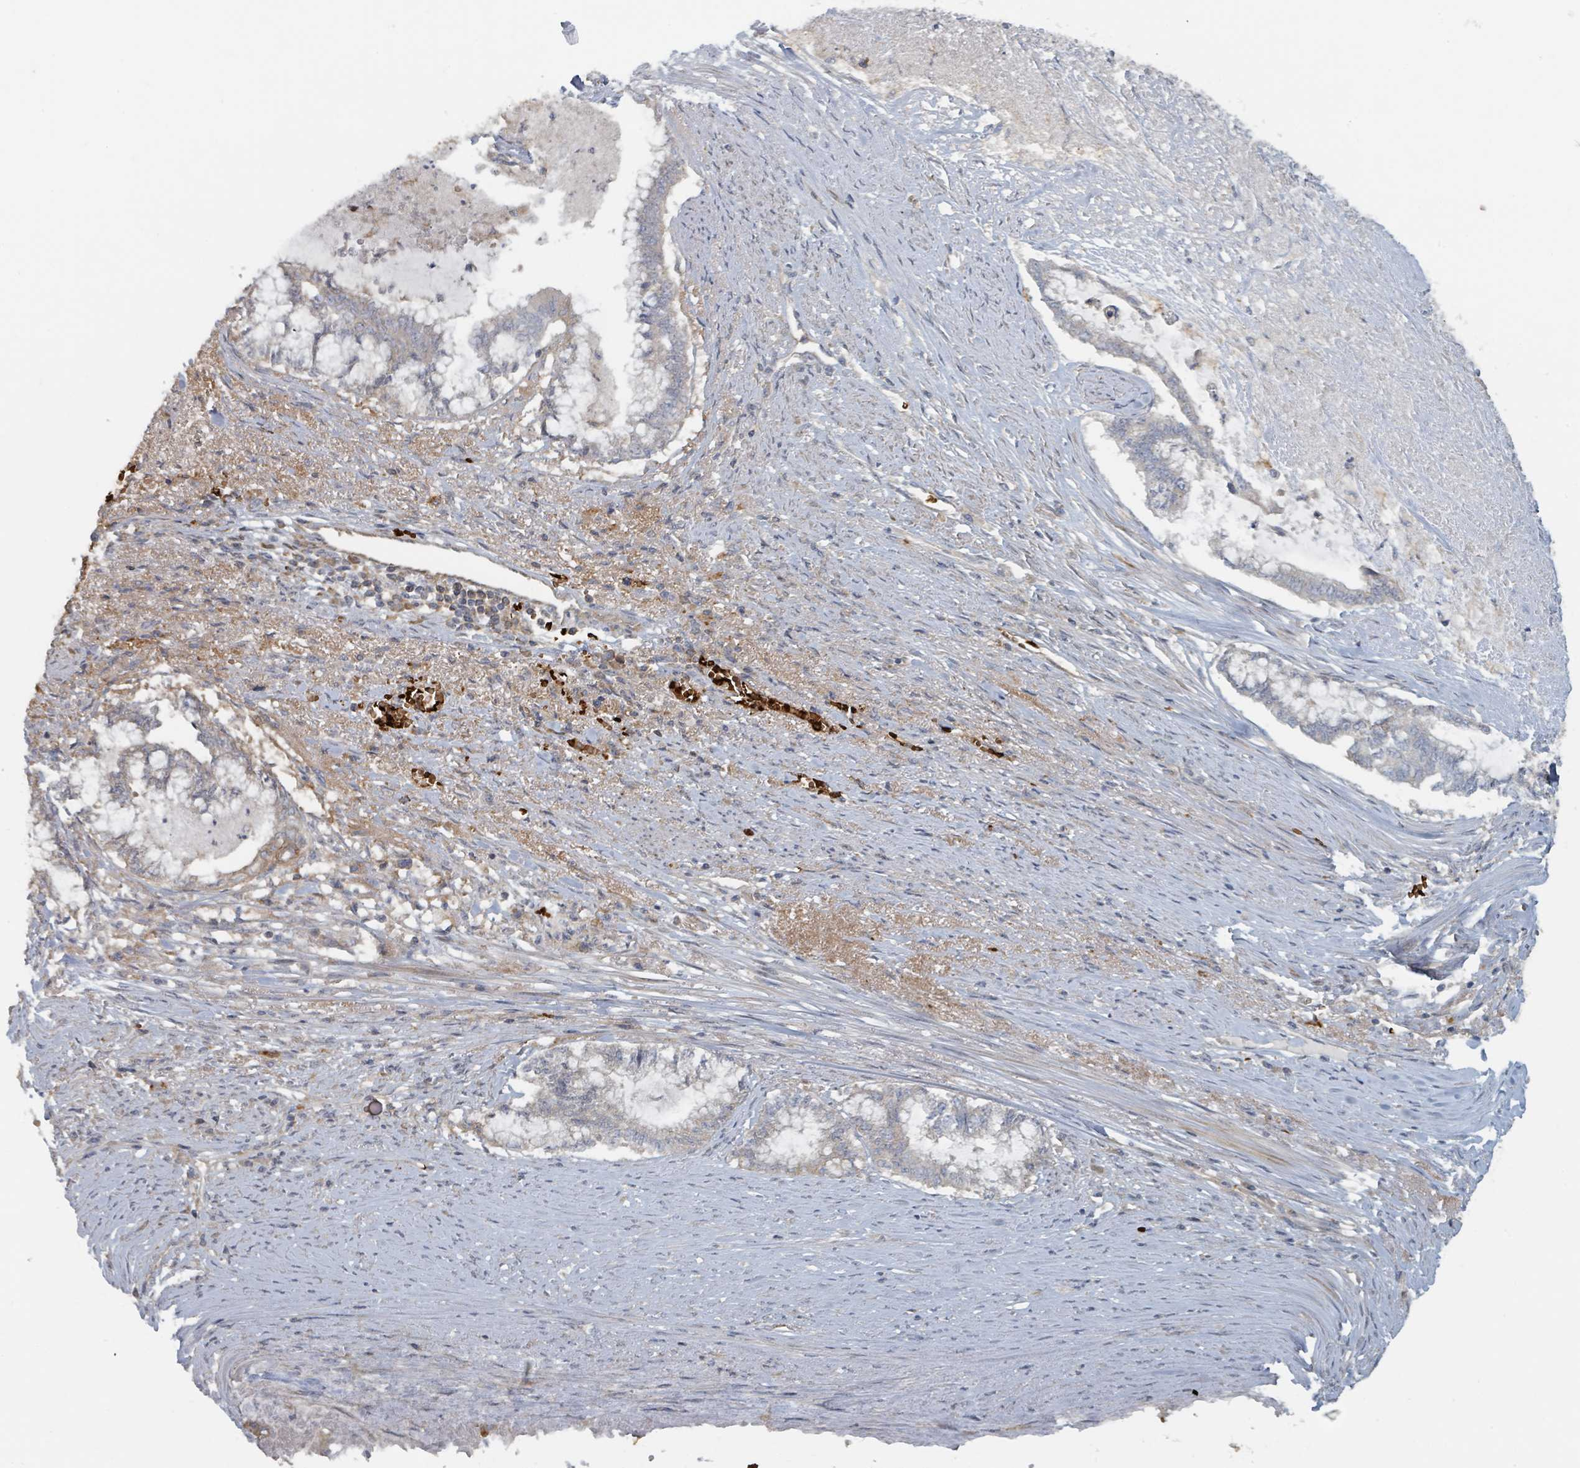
{"staining": {"intensity": "negative", "quantity": "none", "location": "none"}, "tissue": "endometrial cancer", "cell_type": "Tumor cells", "image_type": "cancer", "snomed": [{"axis": "morphology", "description": "Adenocarcinoma, NOS"}, {"axis": "topography", "description": "Endometrium"}], "caption": "The photomicrograph displays no significant positivity in tumor cells of endometrial cancer (adenocarcinoma).", "gene": "TRPC4AP", "patient": {"sex": "female", "age": 79}}